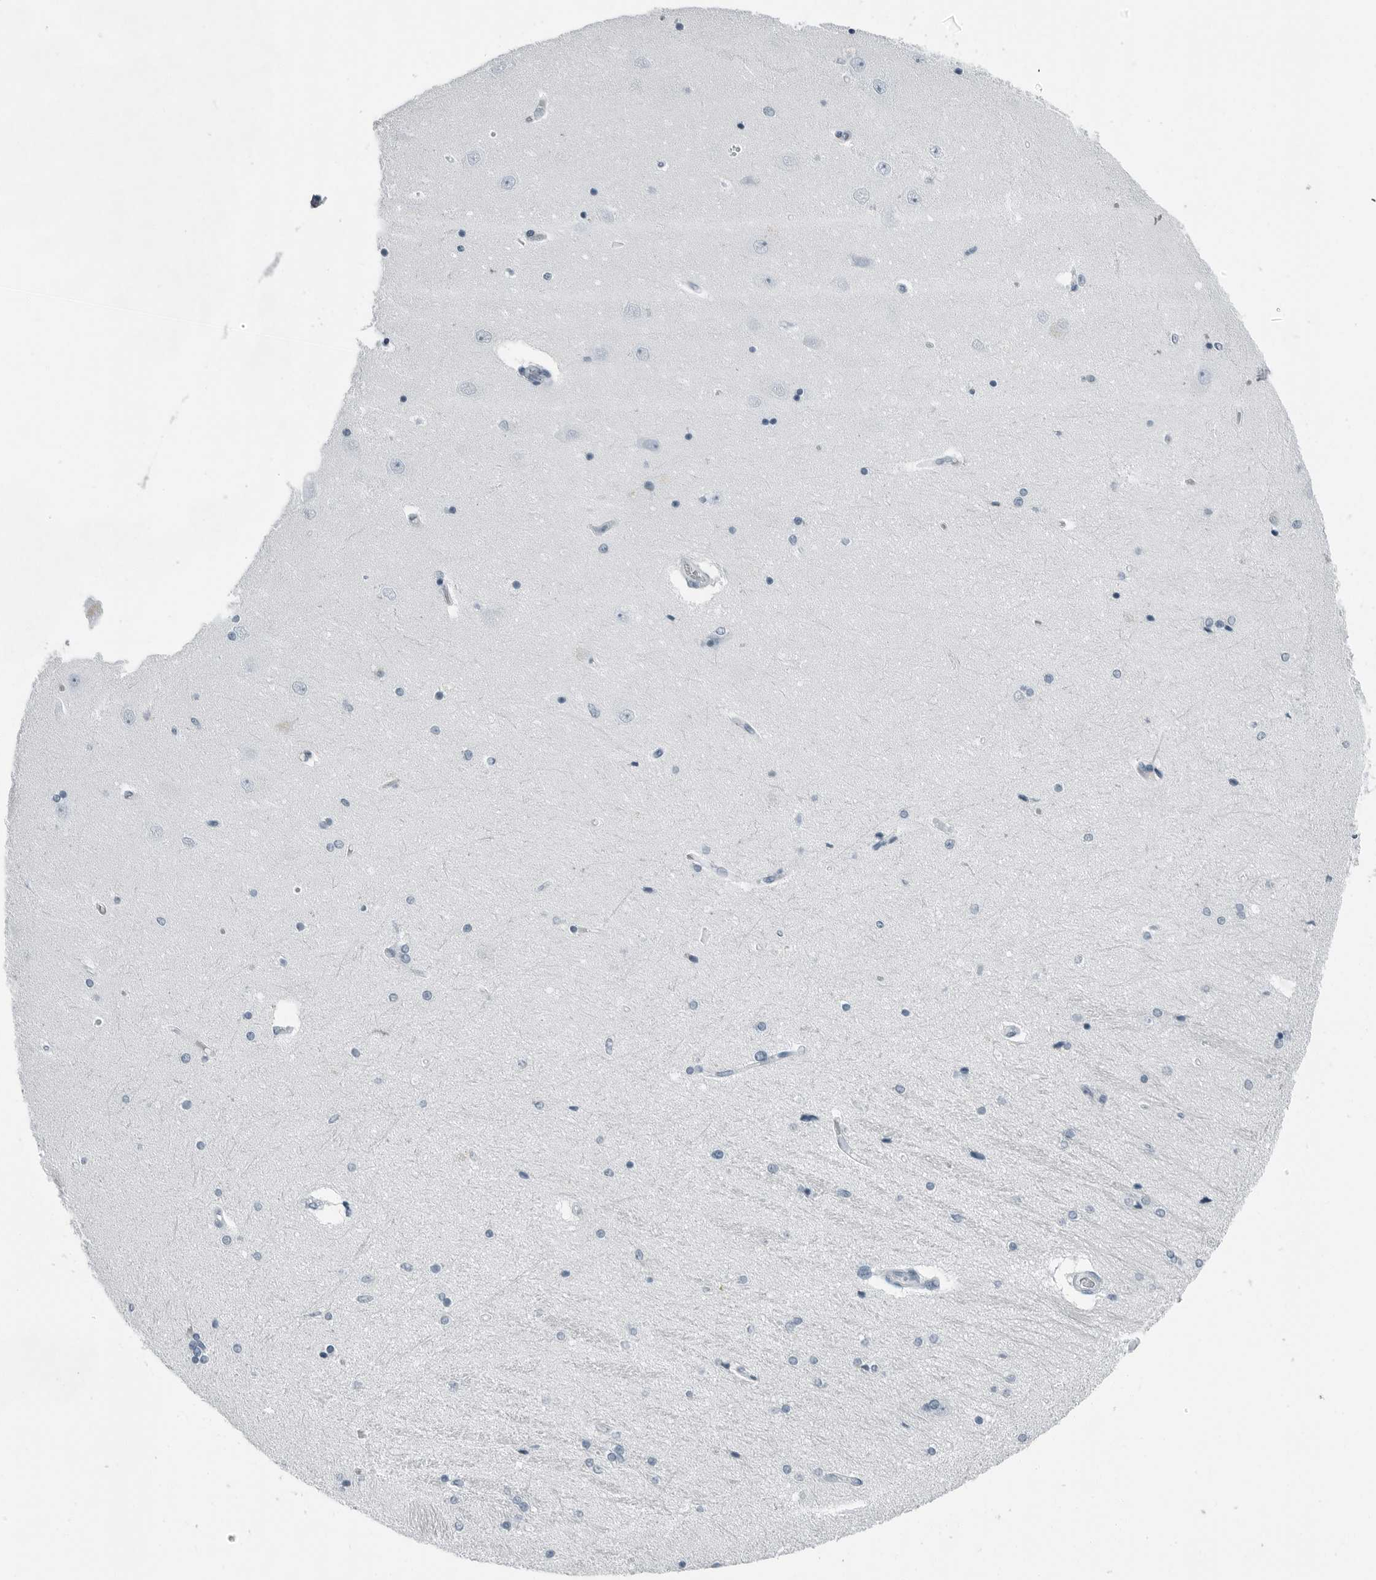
{"staining": {"intensity": "negative", "quantity": "none", "location": "none"}, "tissue": "hippocampus", "cell_type": "Glial cells", "image_type": "normal", "snomed": [{"axis": "morphology", "description": "Normal tissue, NOS"}, {"axis": "topography", "description": "Hippocampus"}], "caption": "A high-resolution photomicrograph shows IHC staining of unremarkable hippocampus, which demonstrates no significant positivity in glial cells.", "gene": "FABP6", "patient": {"sex": "female", "age": 54}}